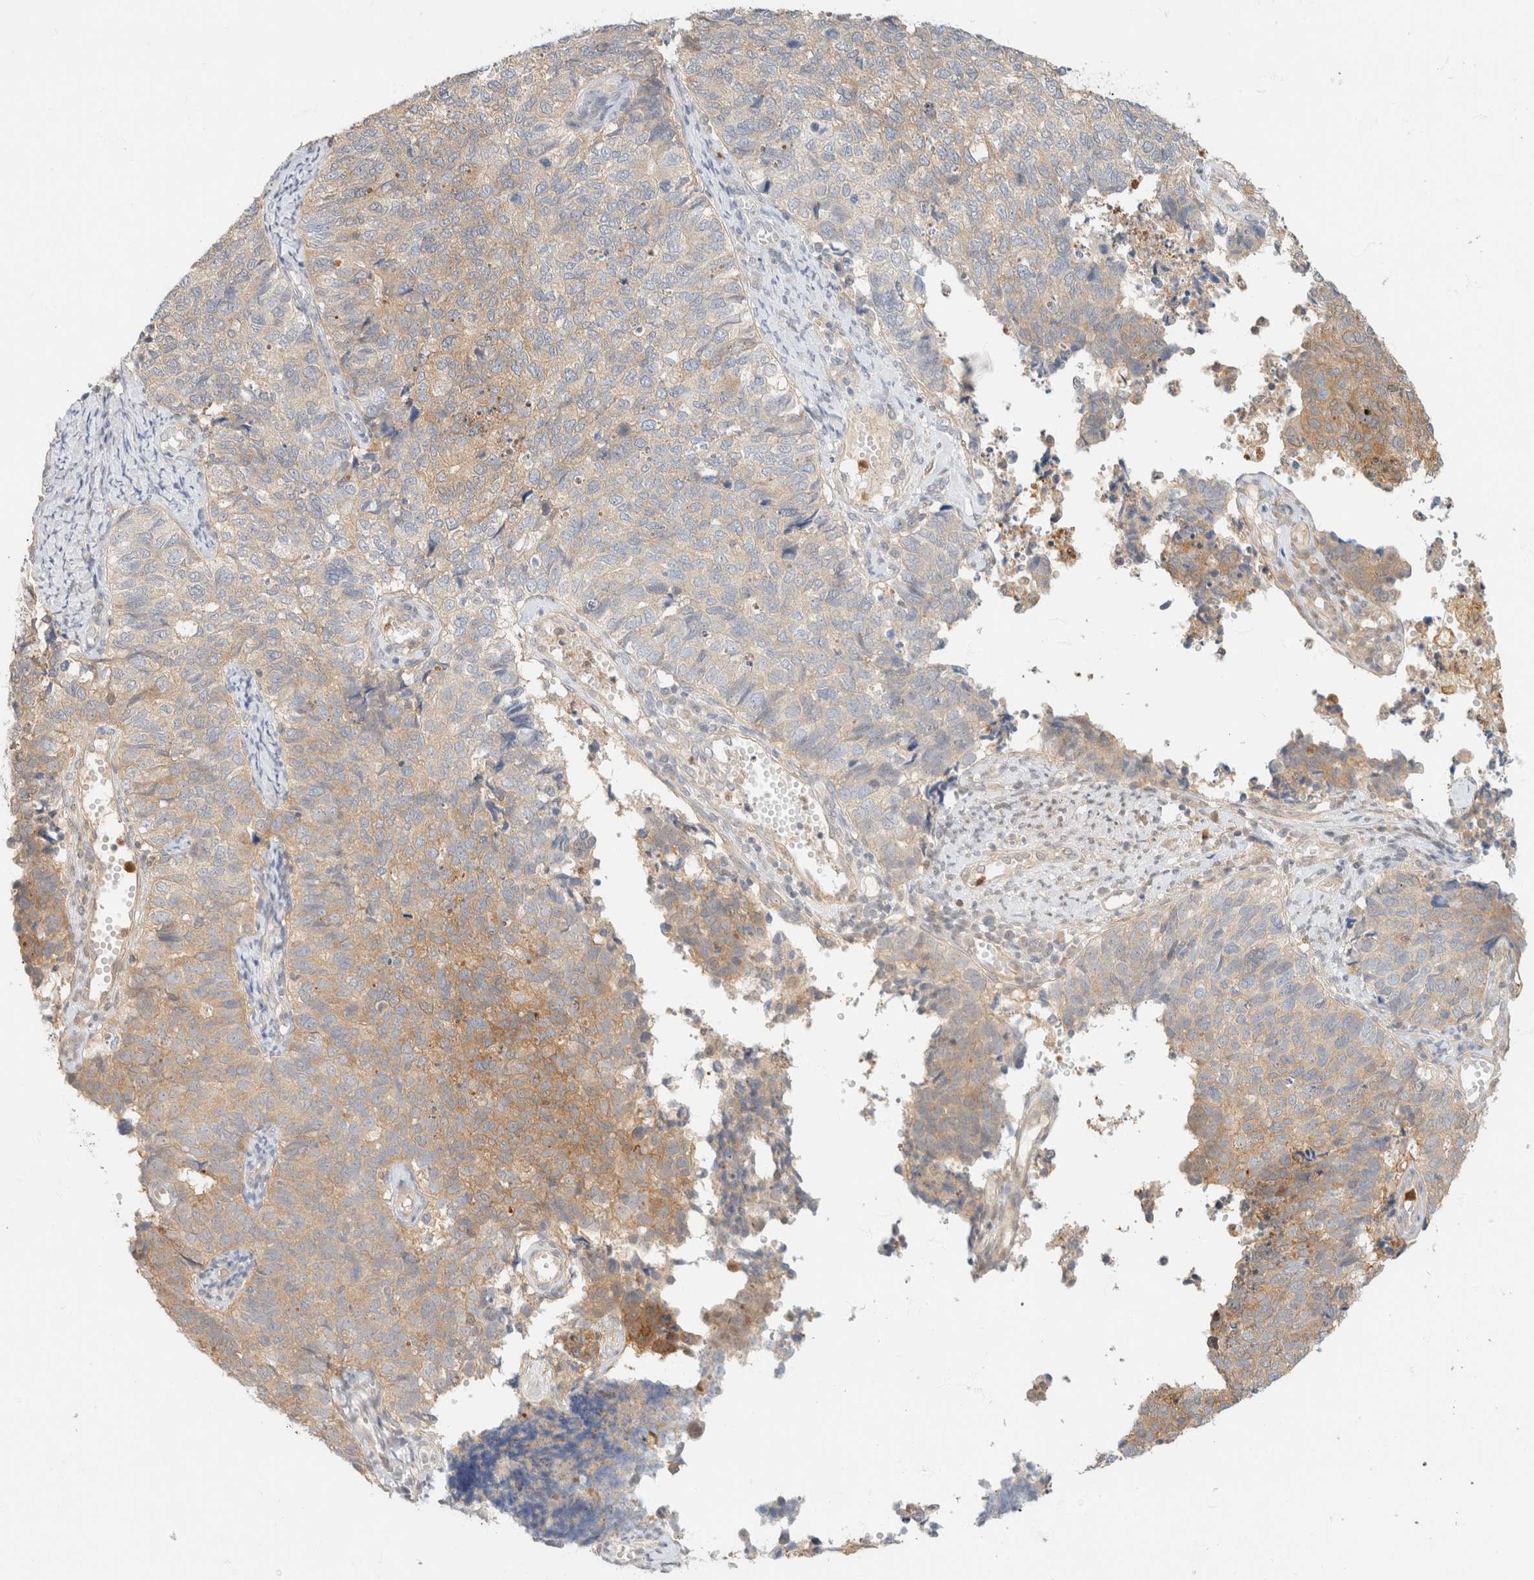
{"staining": {"intensity": "moderate", "quantity": "<25%", "location": "cytoplasmic/membranous"}, "tissue": "cervical cancer", "cell_type": "Tumor cells", "image_type": "cancer", "snomed": [{"axis": "morphology", "description": "Squamous cell carcinoma, NOS"}, {"axis": "topography", "description": "Cervix"}], "caption": "Squamous cell carcinoma (cervical) tissue shows moderate cytoplasmic/membranous positivity in approximately <25% of tumor cells Nuclei are stained in blue.", "gene": "GPI", "patient": {"sex": "female", "age": 63}}